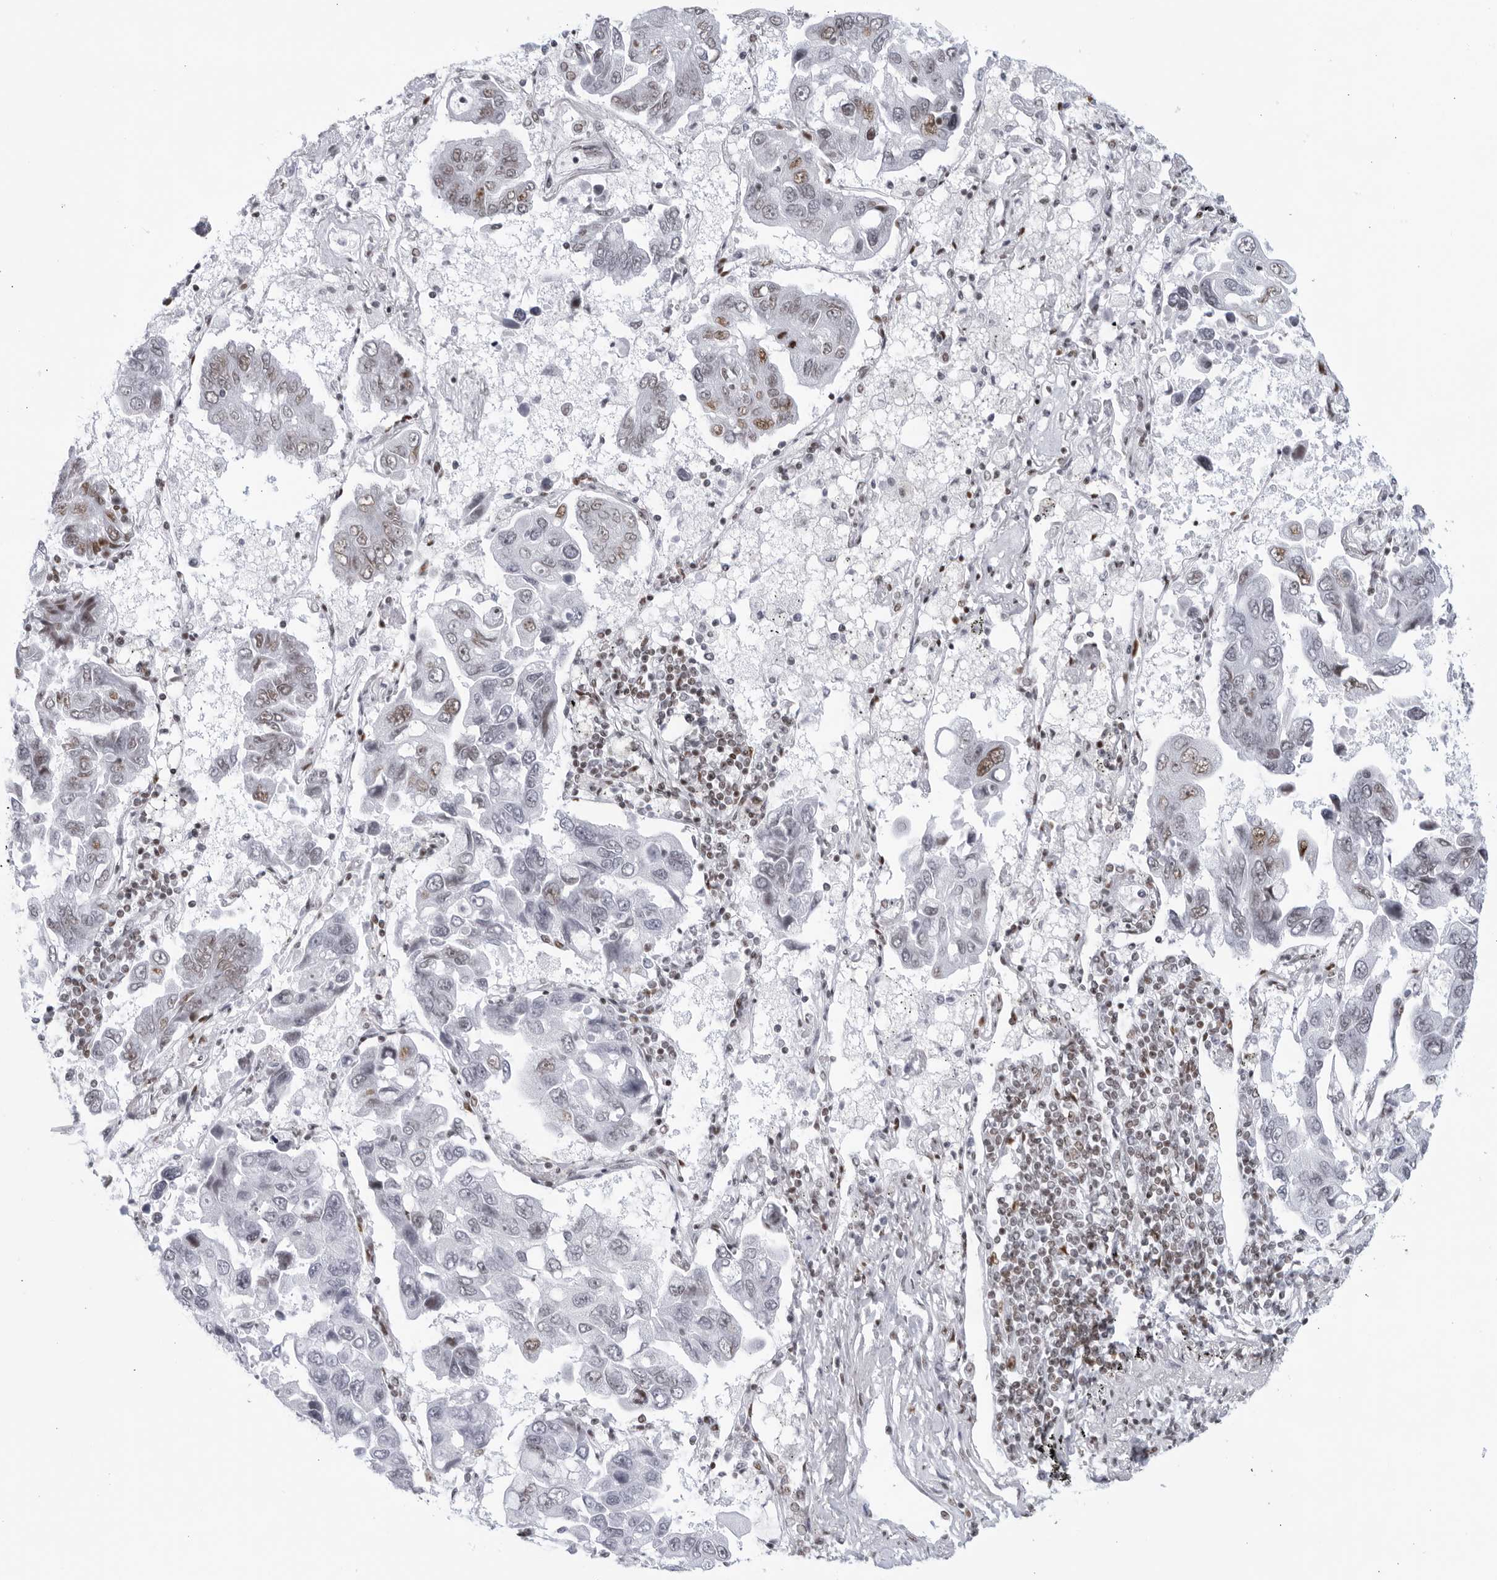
{"staining": {"intensity": "moderate", "quantity": "<25%", "location": "nuclear"}, "tissue": "lung cancer", "cell_type": "Tumor cells", "image_type": "cancer", "snomed": [{"axis": "morphology", "description": "Adenocarcinoma, NOS"}, {"axis": "topography", "description": "Lung"}], "caption": "This is an image of immunohistochemistry staining of lung cancer, which shows moderate positivity in the nuclear of tumor cells.", "gene": "HP1BP3", "patient": {"sex": "male", "age": 64}}